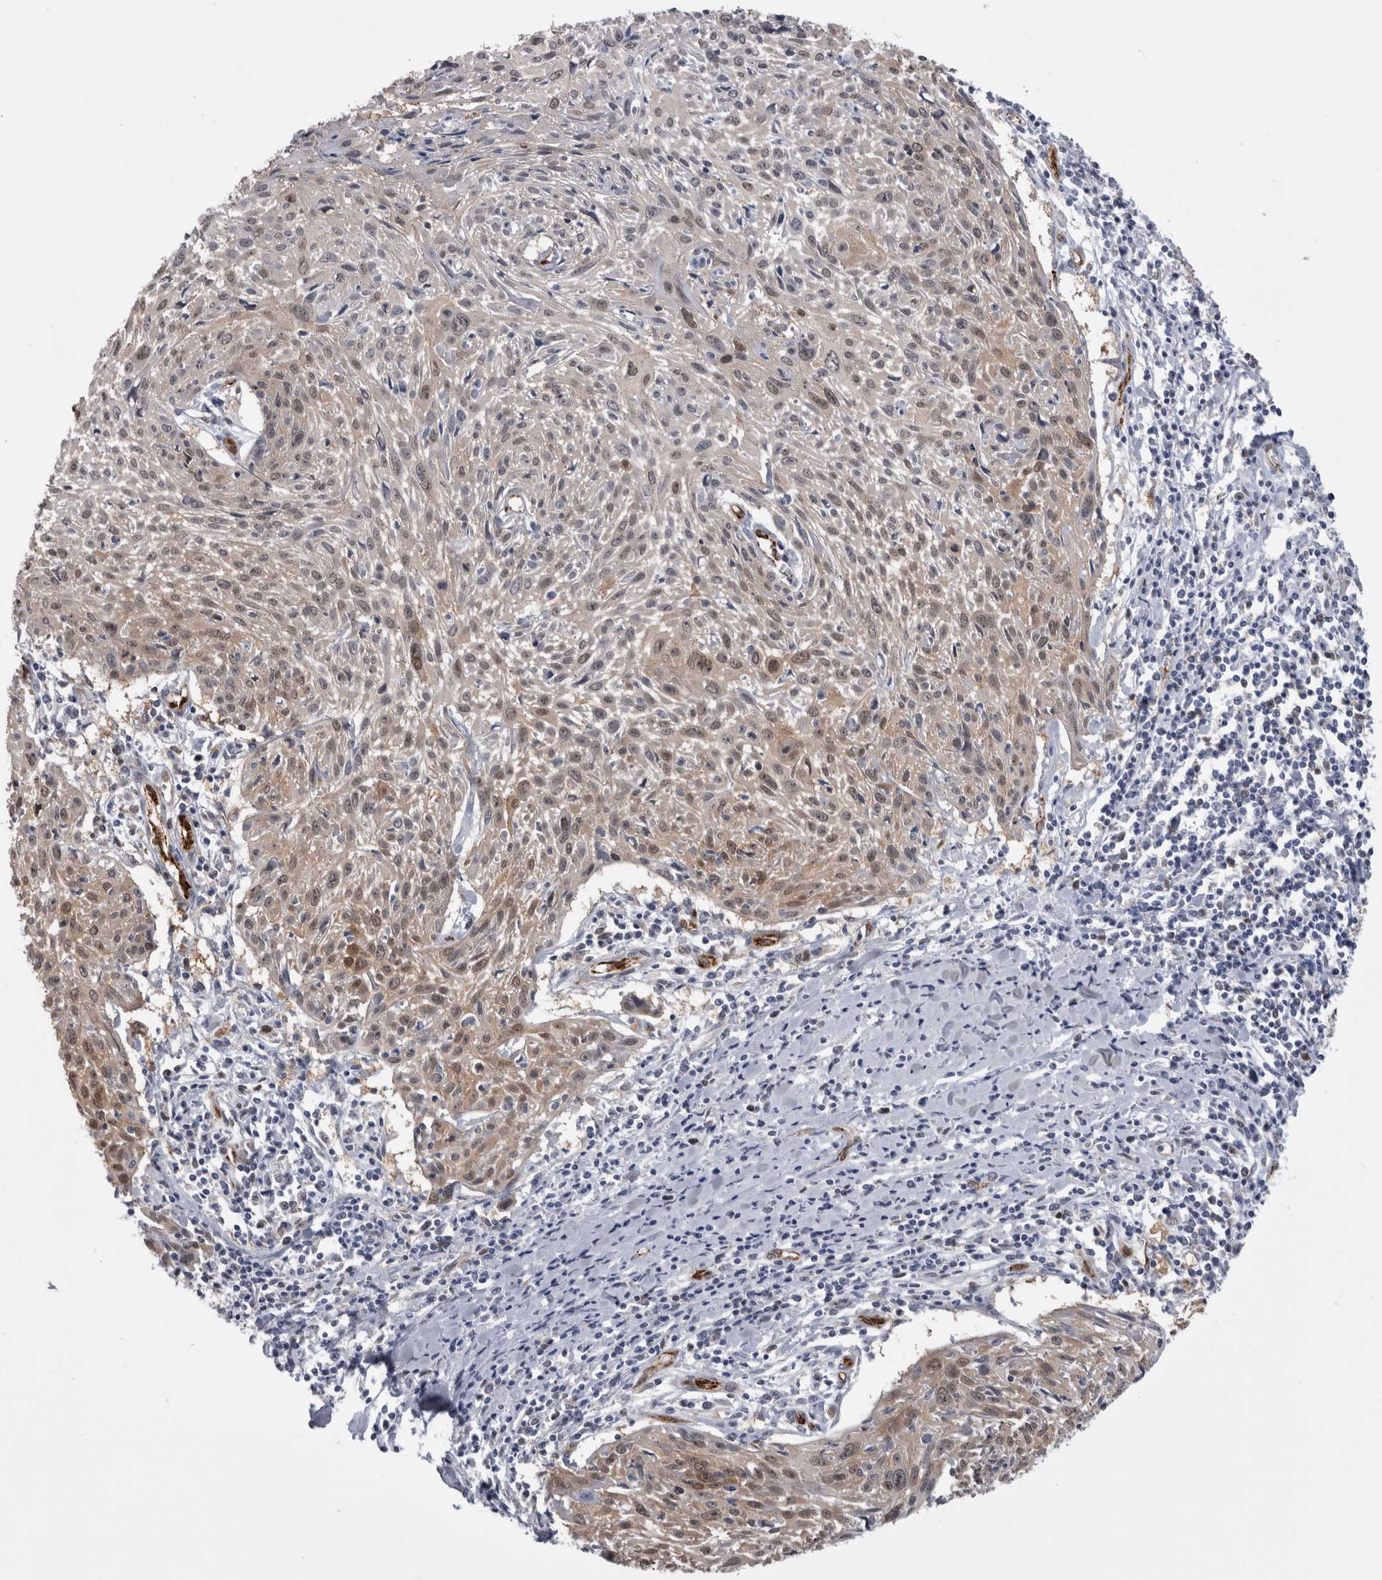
{"staining": {"intensity": "weak", "quantity": "25%-75%", "location": "cytoplasmic/membranous"}, "tissue": "cervical cancer", "cell_type": "Tumor cells", "image_type": "cancer", "snomed": [{"axis": "morphology", "description": "Squamous cell carcinoma, NOS"}, {"axis": "topography", "description": "Cervix"}], "caption": "Cervical squamous cell carcinoma tissue demonstrates weak cytoplasmic/membranous staining in about 25%-75% of tumor cells, visualized by immunohistochemistry.", "gene": "ACOT7", "patient": {"sex": "female", "age": 51}}